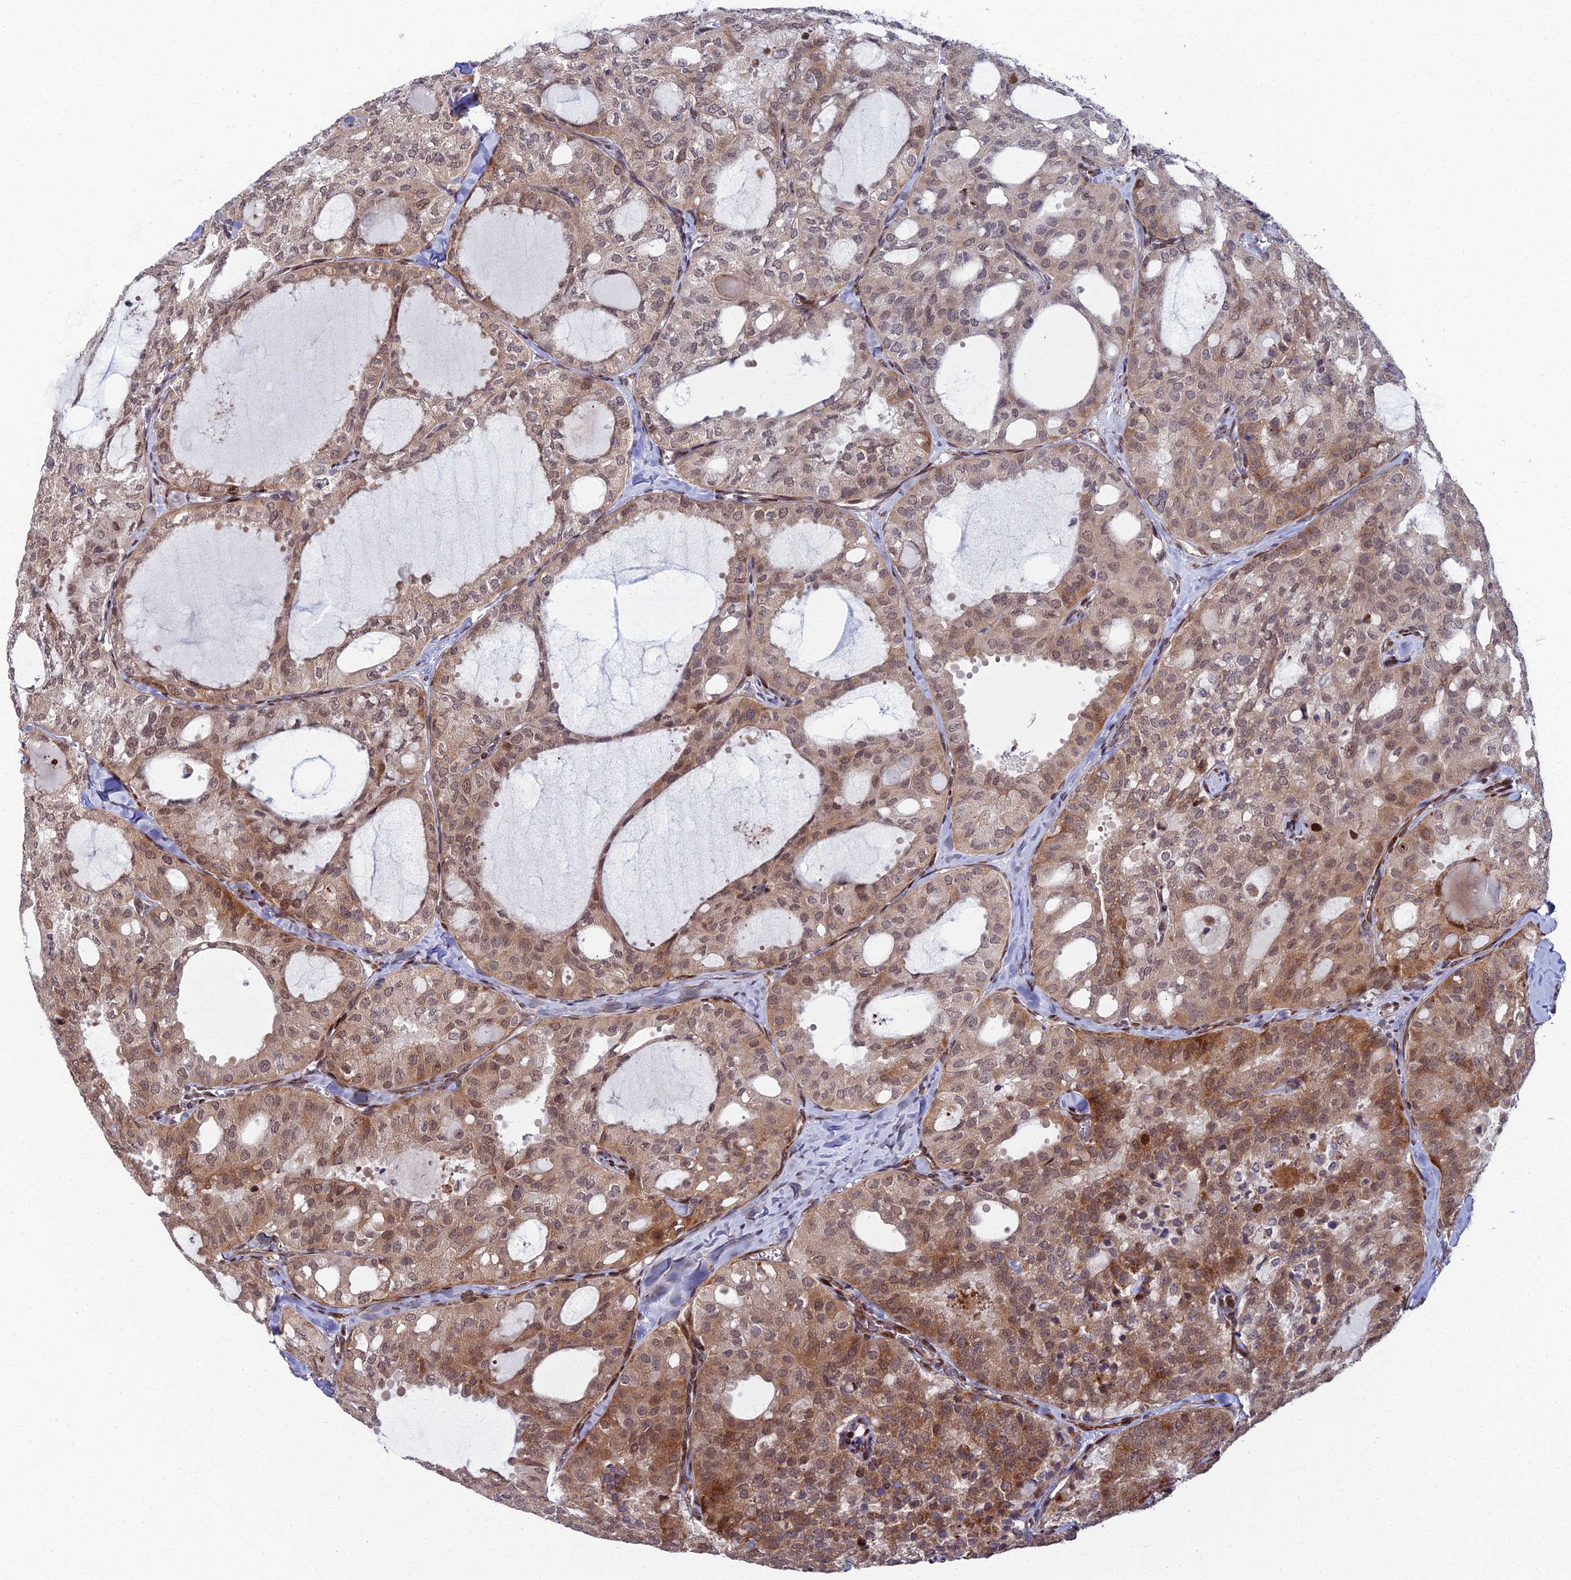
{"staining": {"intensity": "moderate", "quantity": ">75%", "location": "cytoplasmic/membranous,nuclear"}, "tissue": "thyroid cancer", "cell_type": "Tumor cells", "image_type": "cancer", "snomed": [{"axis": "morphology", "description": "Follicular adenoma carcinoma, NOS"}, {"axis": "topography", "description": "Thyroid gland"}], "caption": "High-power microscopy captured an IHC micrograph of thyroid follicular adenoma carcinoma, revealing moderate cytoplasmic/membranous and nuclear staining in approximately >75% of tumor cells.", "gene": "ZNF668", "patient": {"sex": "male", "age": 75}}